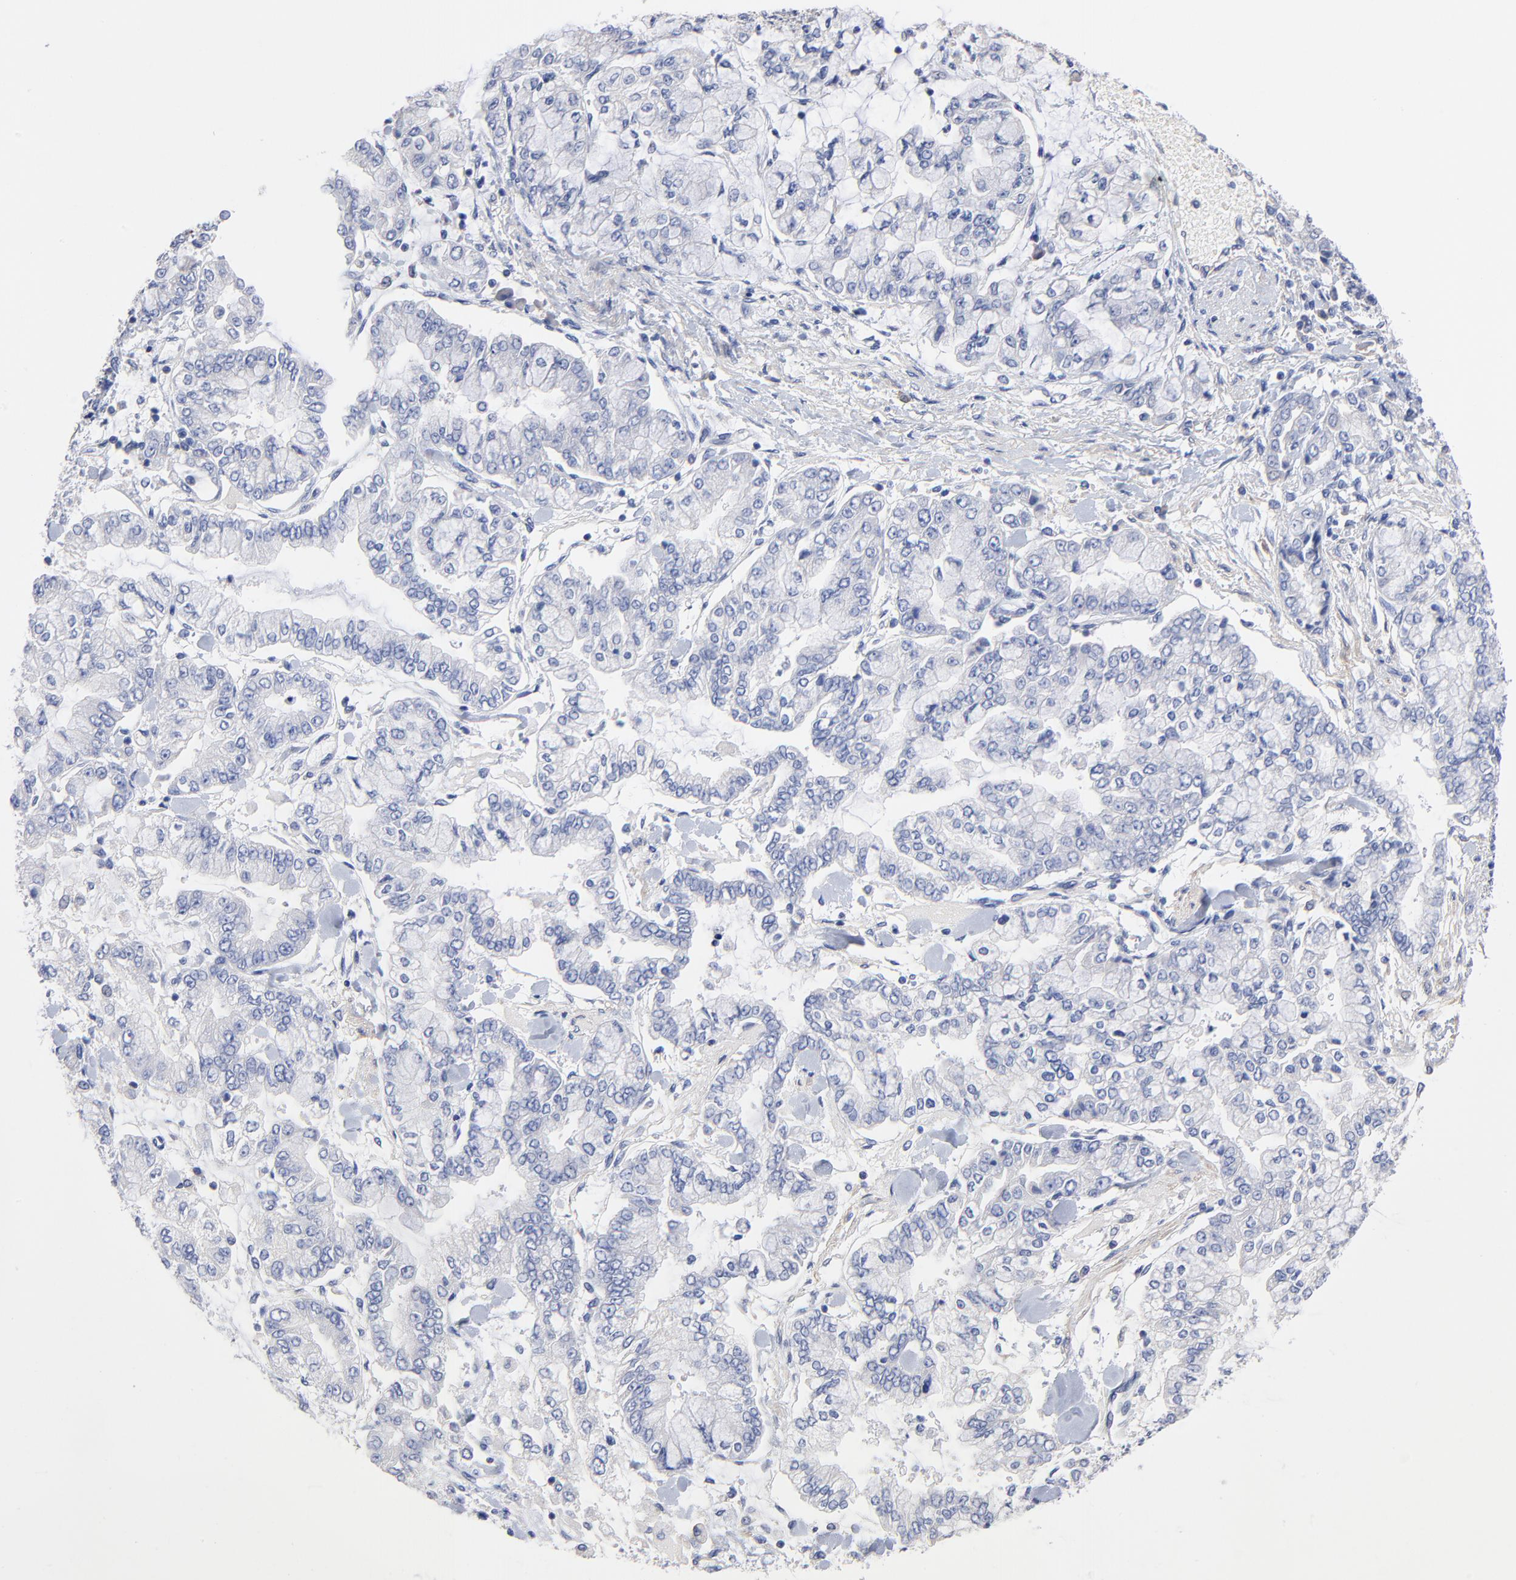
{"staining": {"intensity": "negative", "quantity": "none", "location": "none"}, "tissue": "stomach cancer", "cell_type": "Tumor cells", "image_type": "cancer", "snomed": [{"axis": "morphology", "description": "Normal tissue, NOS"}, {"axis": "morphology", "description": "Adenocarcinoma, NOS"}, {"axis": "topography", "description": "Stomach, upper"}, {"axis": "topography", "description": "Stomach"}], "caption": "Immunohistochemistry photomicrograph of stomach adenocarcinoma stained for a protein (brown), which demonstrates no staining in tumor cells. Brightfield microscopy of immunohistochemistry stained with DAB (3,3'-diaminobenzidine) (brown) and hematoxylin (blue), captured at high magnification.", "gene": "TWNK", "patient": {"sex": "male", "age": 76}}